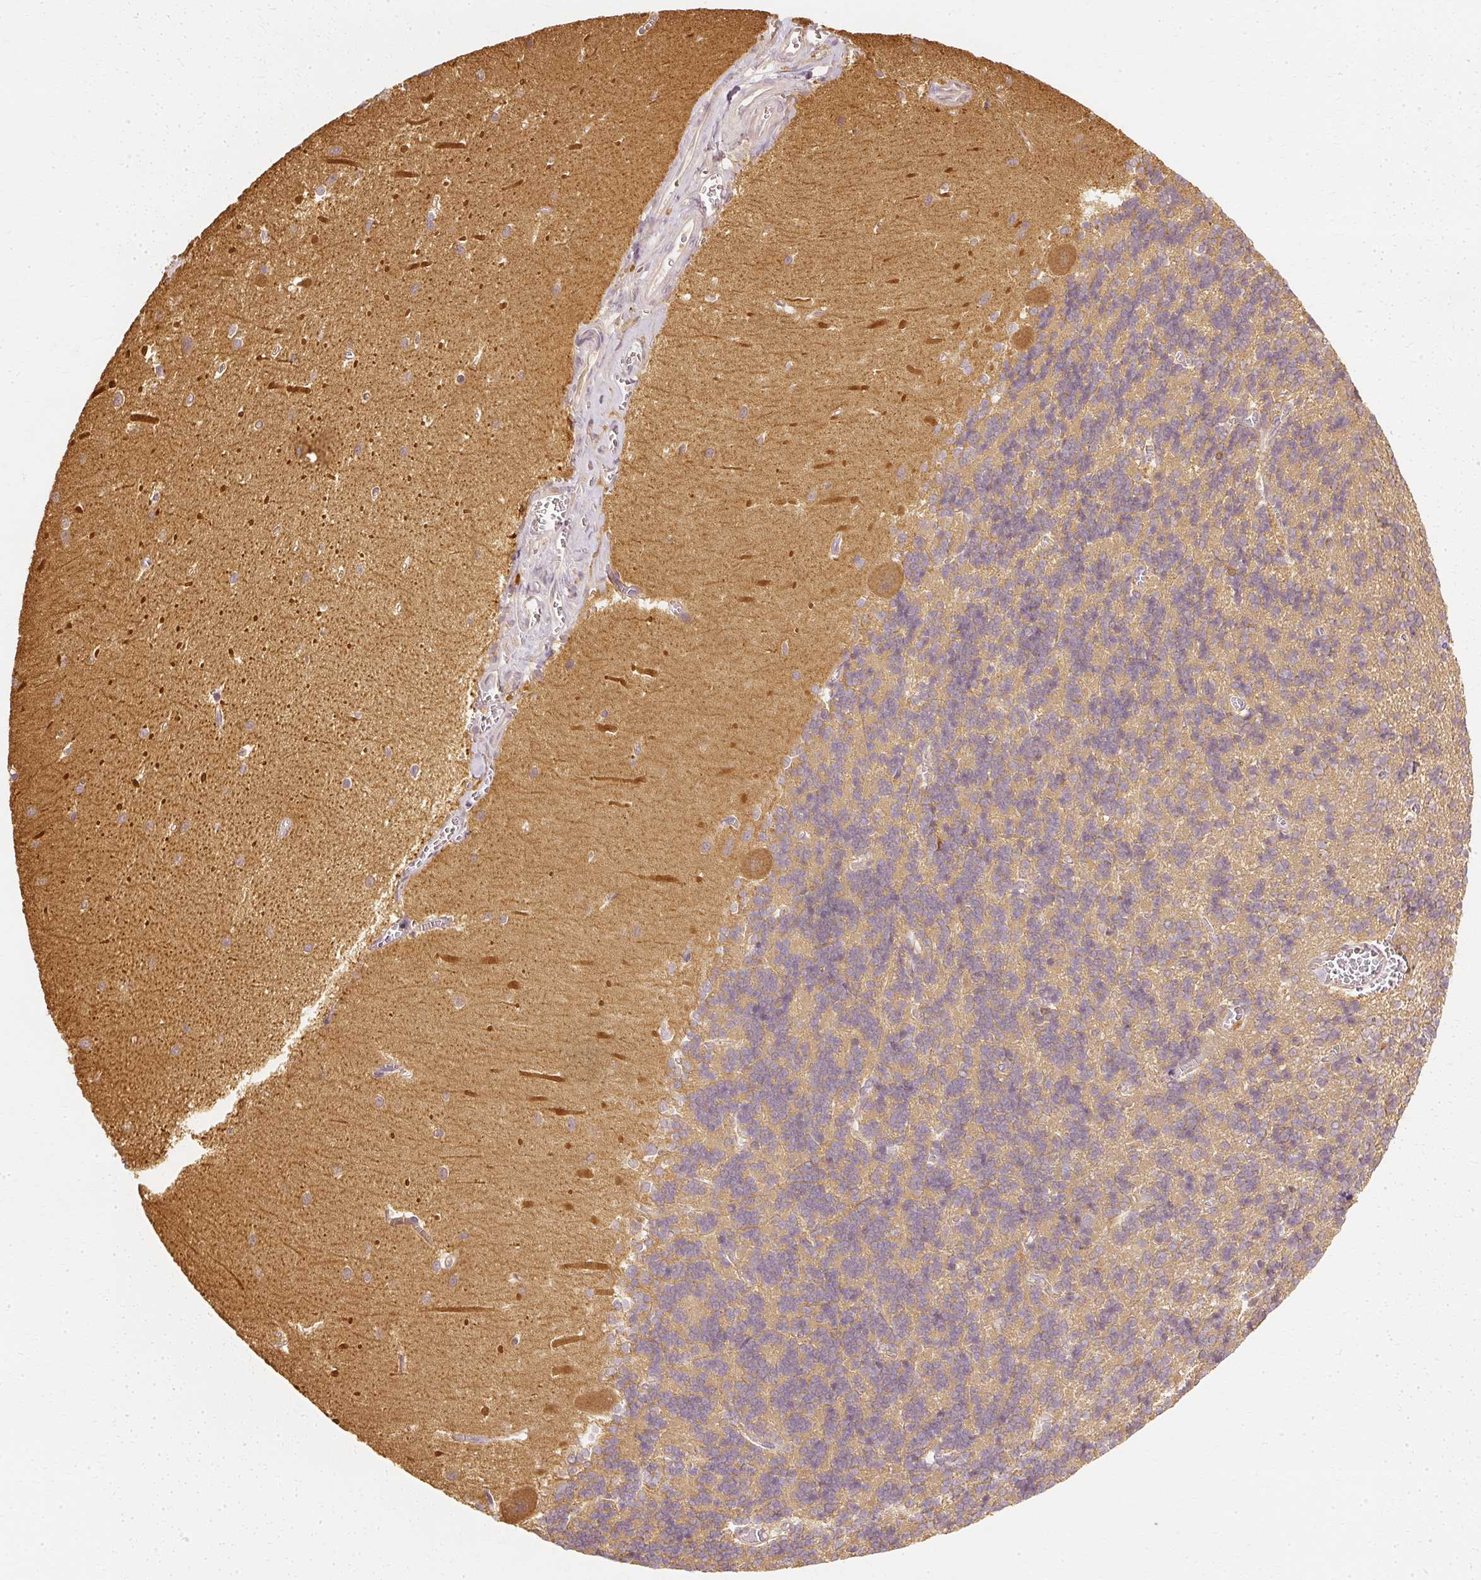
{"staining": {"intensity": "weak", "quantity": "25%-75%", "location": "cytoplasmic/membranous"}, "tissue": "cerebellum", "cell_type": "Cells in granular layer", "image_type": "normal", "snomed": [{"axis": "morphology", "description": "Normal tissue, NOS"}, {"axis": "topography", "description": "Cerebellum"}], "caption": "The micrograph displays a brown stain indicating the presence of a protein in the cytoplasmic/membranous of cells in granular layer in cerebellum. The protein is shown in brown color, while the nuclei are stained blue.", "gene": "GNAQ", "patient": {"sex": "male", "age": 37}}